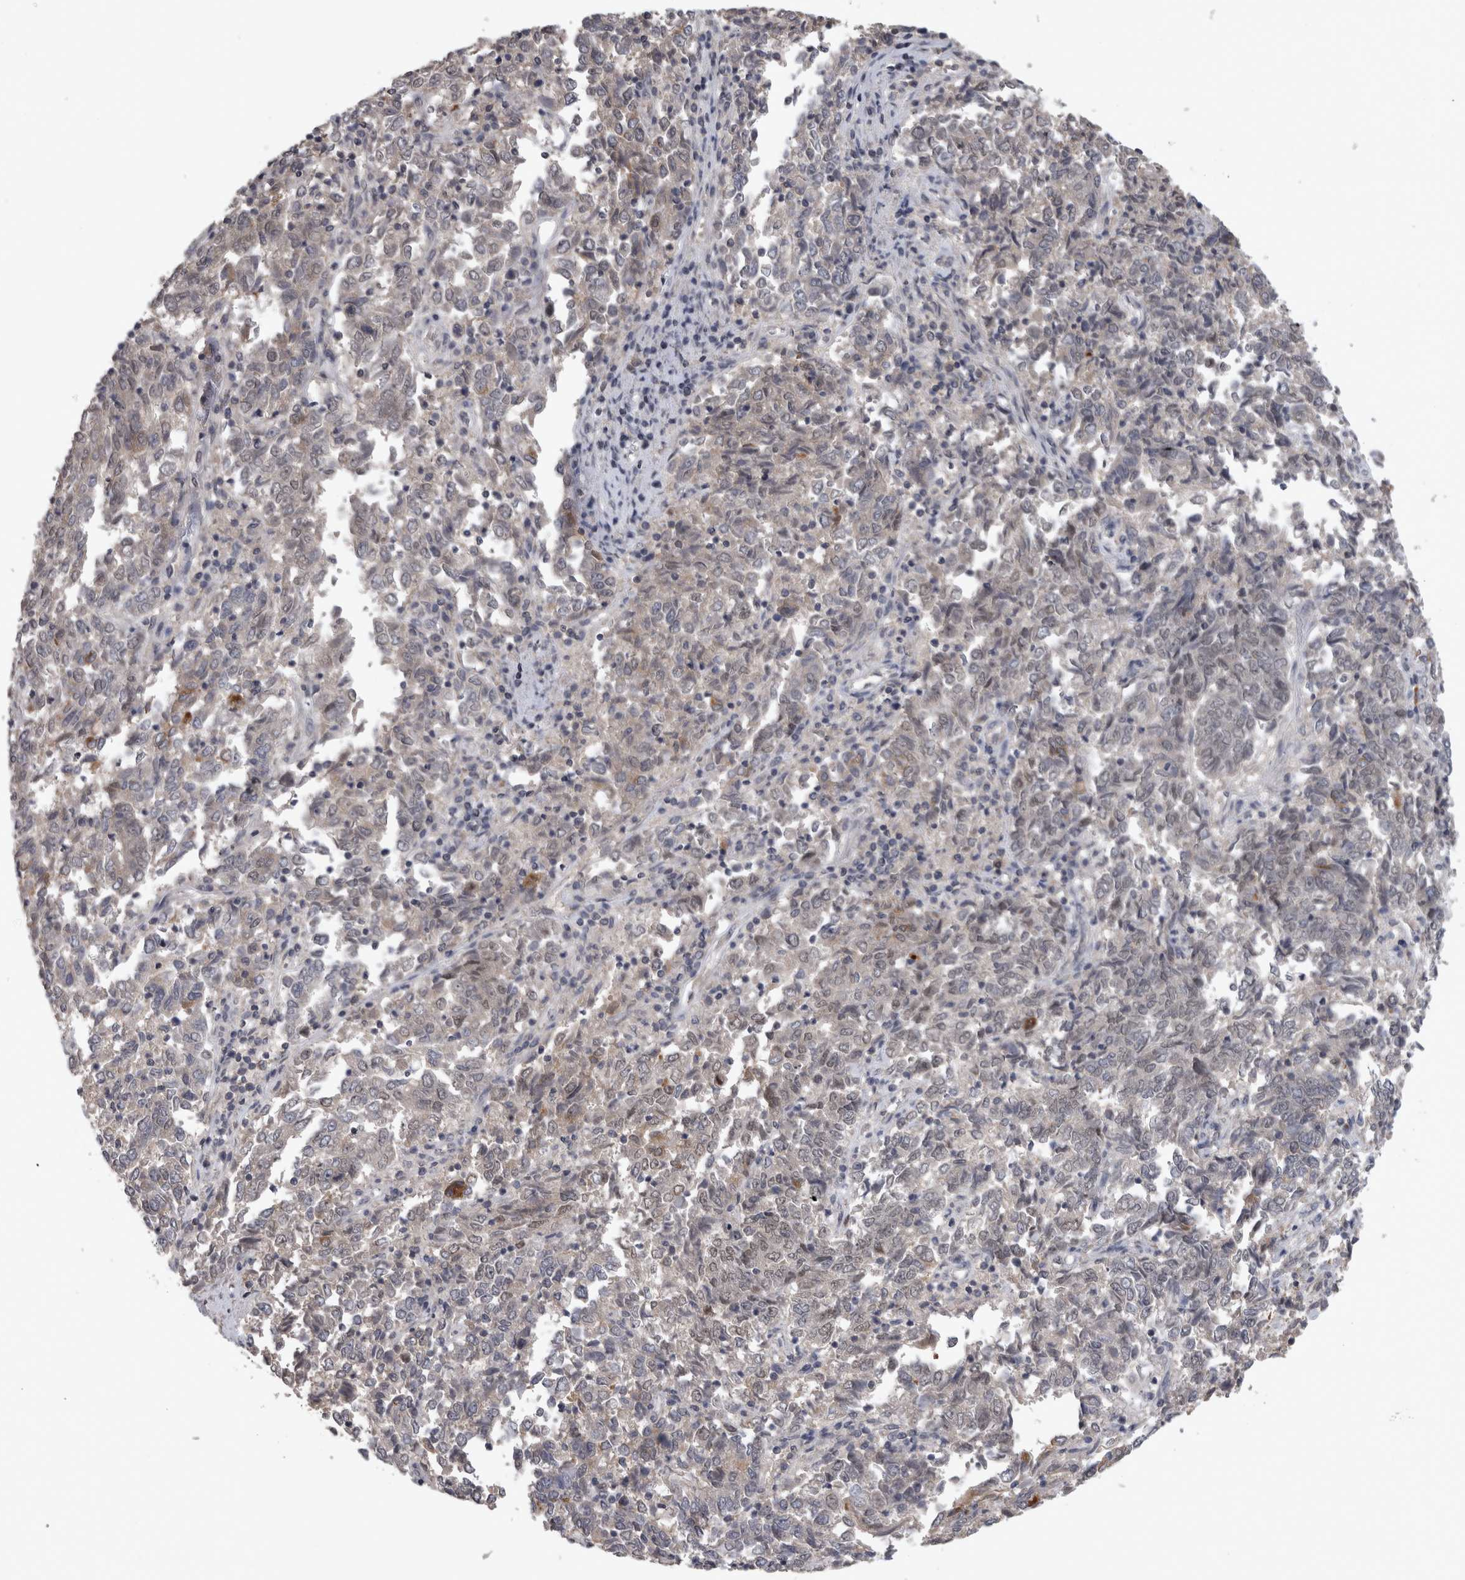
{"staining": {"intensity": "weak", "quantity": "25%-75%", "location": "nuclear"}, "tissue": "endometrial cancer", "cell_type": "Tumor cells", "image_type": "cancer", "snomed": [{"axis": "morphology", "description": "Adenocarcinoma, NOS"}, {"axis": "topography", "description": "Endometrium"}], "caption": "Endometrial adenocarcinoma stained with IHC exhibits weak nuclear positivity in approximately 25%-75% of tumor cells. (Stains: DAB in brown, nuclei in blue, Microscopy: brightfield microscopy at high magnification).", "gene": "ZNF114", "patient": {"sex": "female", "age": 80}}